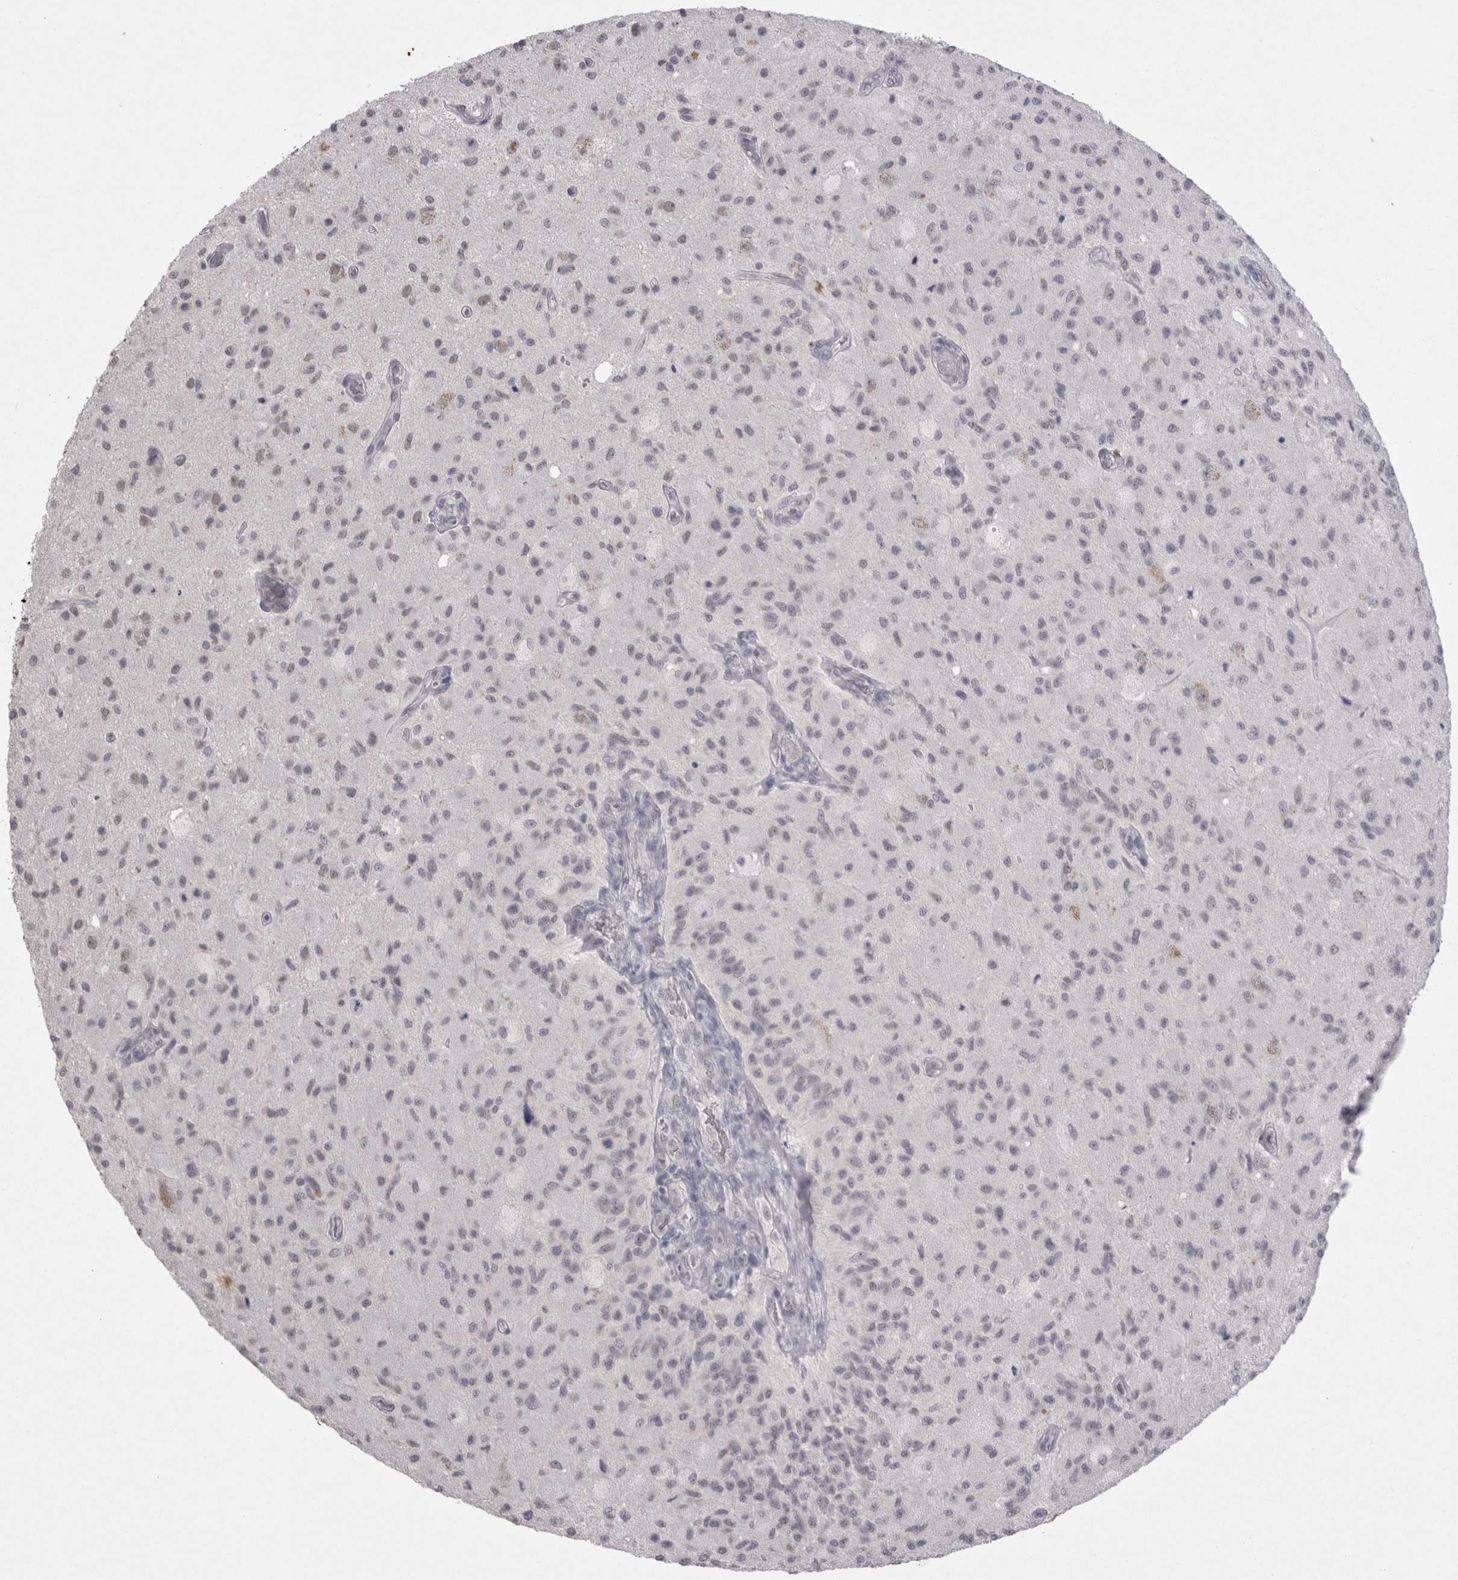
{"staining": {"intensity": "negative", "quantity": "none", "location": "none"}, "tissue": "glioma", "cell_type": "Tumor cells", "image_type": "cancer", "snomed": [{"axis": "morphology", "description": "Normal tissue, NOS"}, {"axis": "morphology", "description": "Glioma, malignant, High grade"}, {"axis": "topography", "description": "Cerebral cortex"}], "caption": "An immunohistochemistry micrograph of glioma is shown. There is no staining in tumor cells of glioma. (Immunohistochemistry, brightfield microscopy, high magnification).", "gene": "DDX4", "patient": {"sex": "male", "age": 77}}